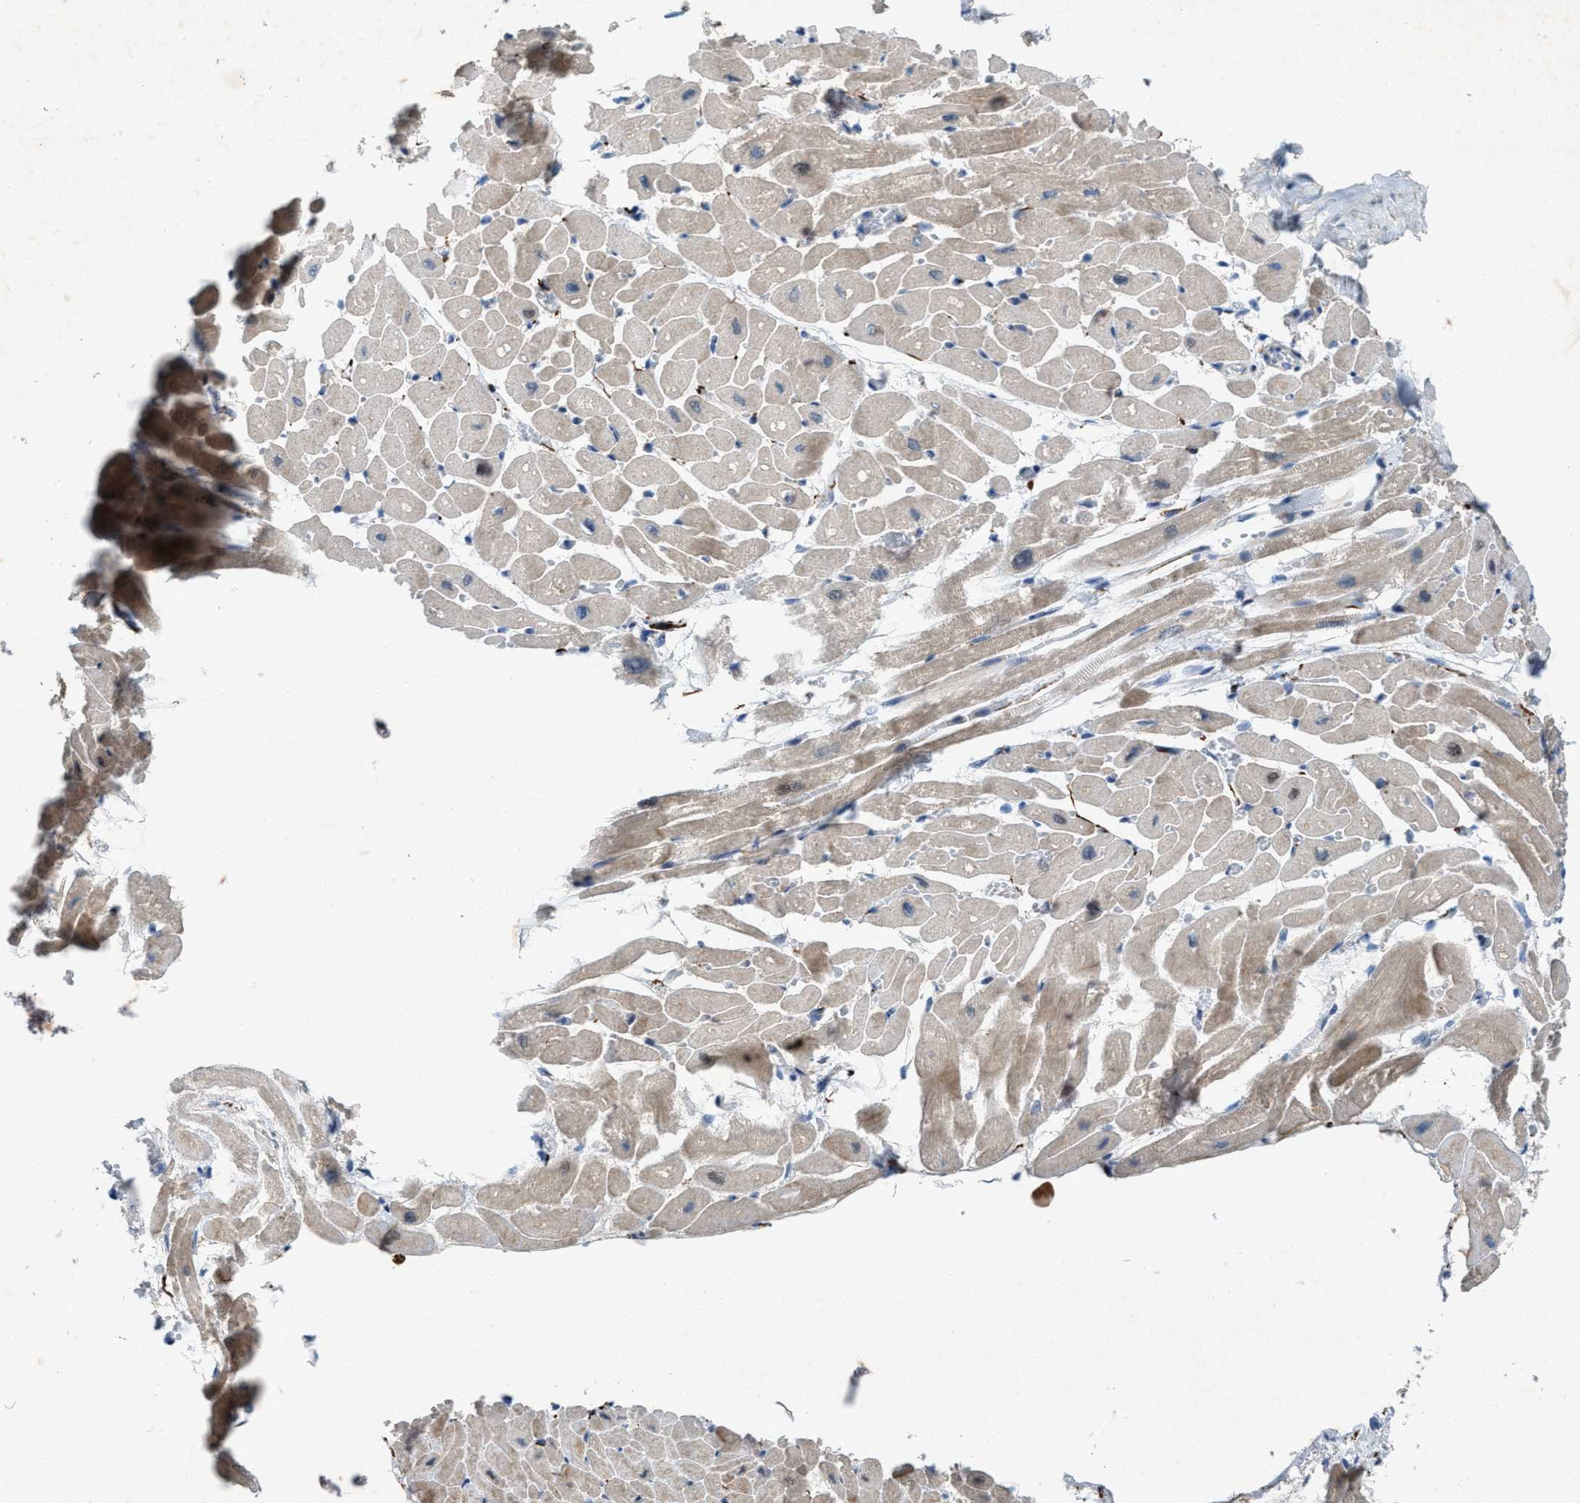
{"staining": {"intensity": "weak", "quantity": ">75%", "location": "cytoplasmic/membranous"}, "tissue": "heart muscle", "cell_type": "Cardiomyocytes", "image_type": "normal", "snomed": [{"axis": "morphology", "description": "Normal tissue, NOS"}, {"axis": "topography", "description": "Heart"}], "caption": "High-power microscopy captured an IHC micrograph of unremarkable heart muscle, revealing weak cytoplasmic/membranous expression in about >75% of cardiomyocytes. (DAB (3,3'-diaminobenzidine) IHC with brightfield microscopy, high magnification).", "gene": "URGCP", "patient": {"sex": "male", "age": 45}}